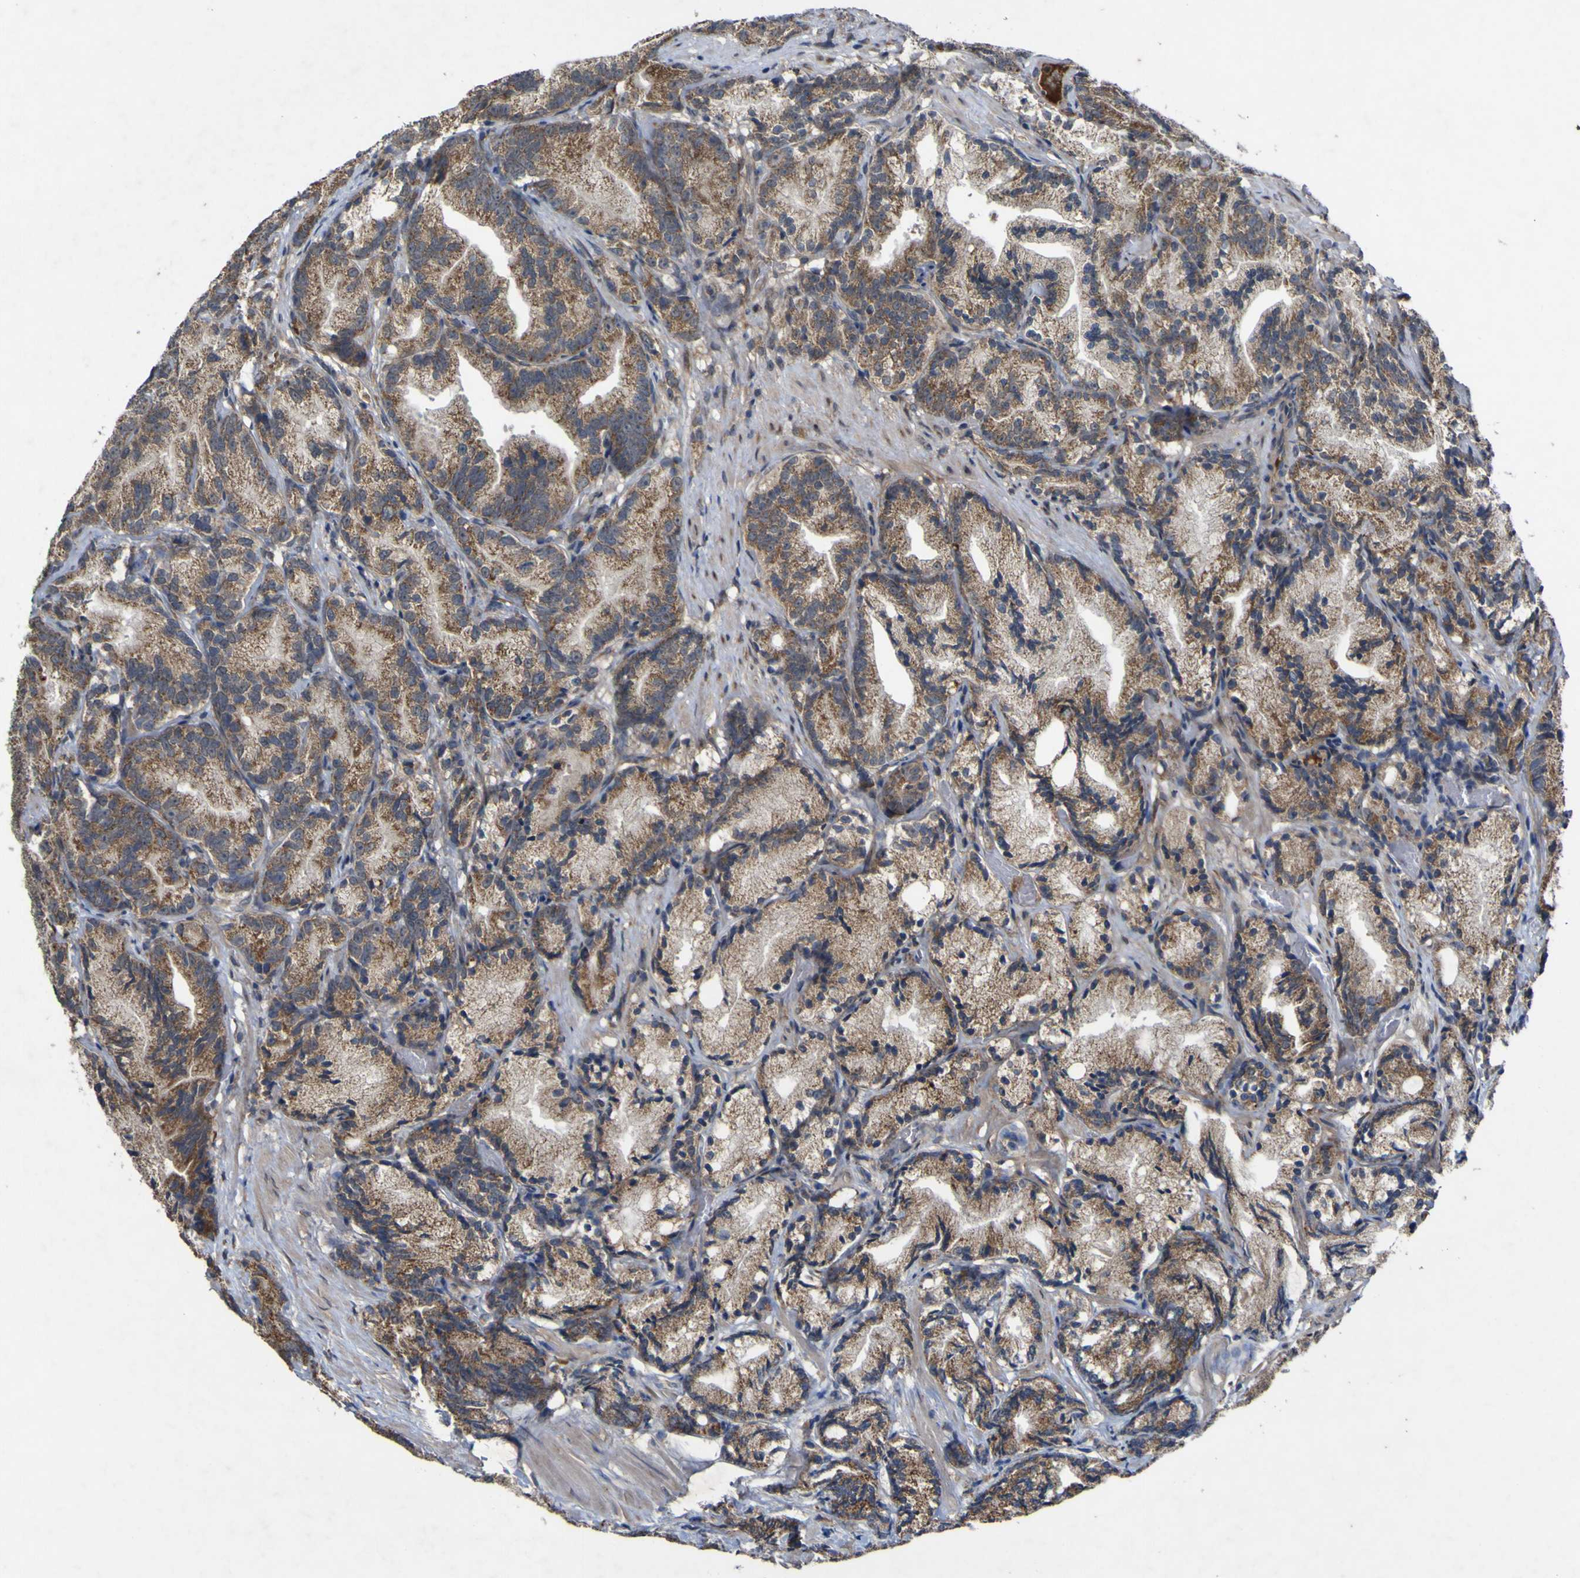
{"staining": {"intensity": "moderate", "quantity": ">75%", "location": "cytoplasmic/membranous"}, "tissue": "prostate cancer", "cell_type": "Tumor cells", "image_type": "cancer", "snomed": [{"axis": "morphology", "description": "Adenocarcinoma, Low grade"}, {"axis": "topography", "description": "Prostate"}], "caption": "High-power microscopy captured an immunohistochemistry image of prostate cancer (low-grade adenocarcinoma), revealing moderate cytoplasmic/membranous staining in approximately >75% of tumor cells.", "gene": "IRAK2", "patient": {"sex": "male", "age": 89}}